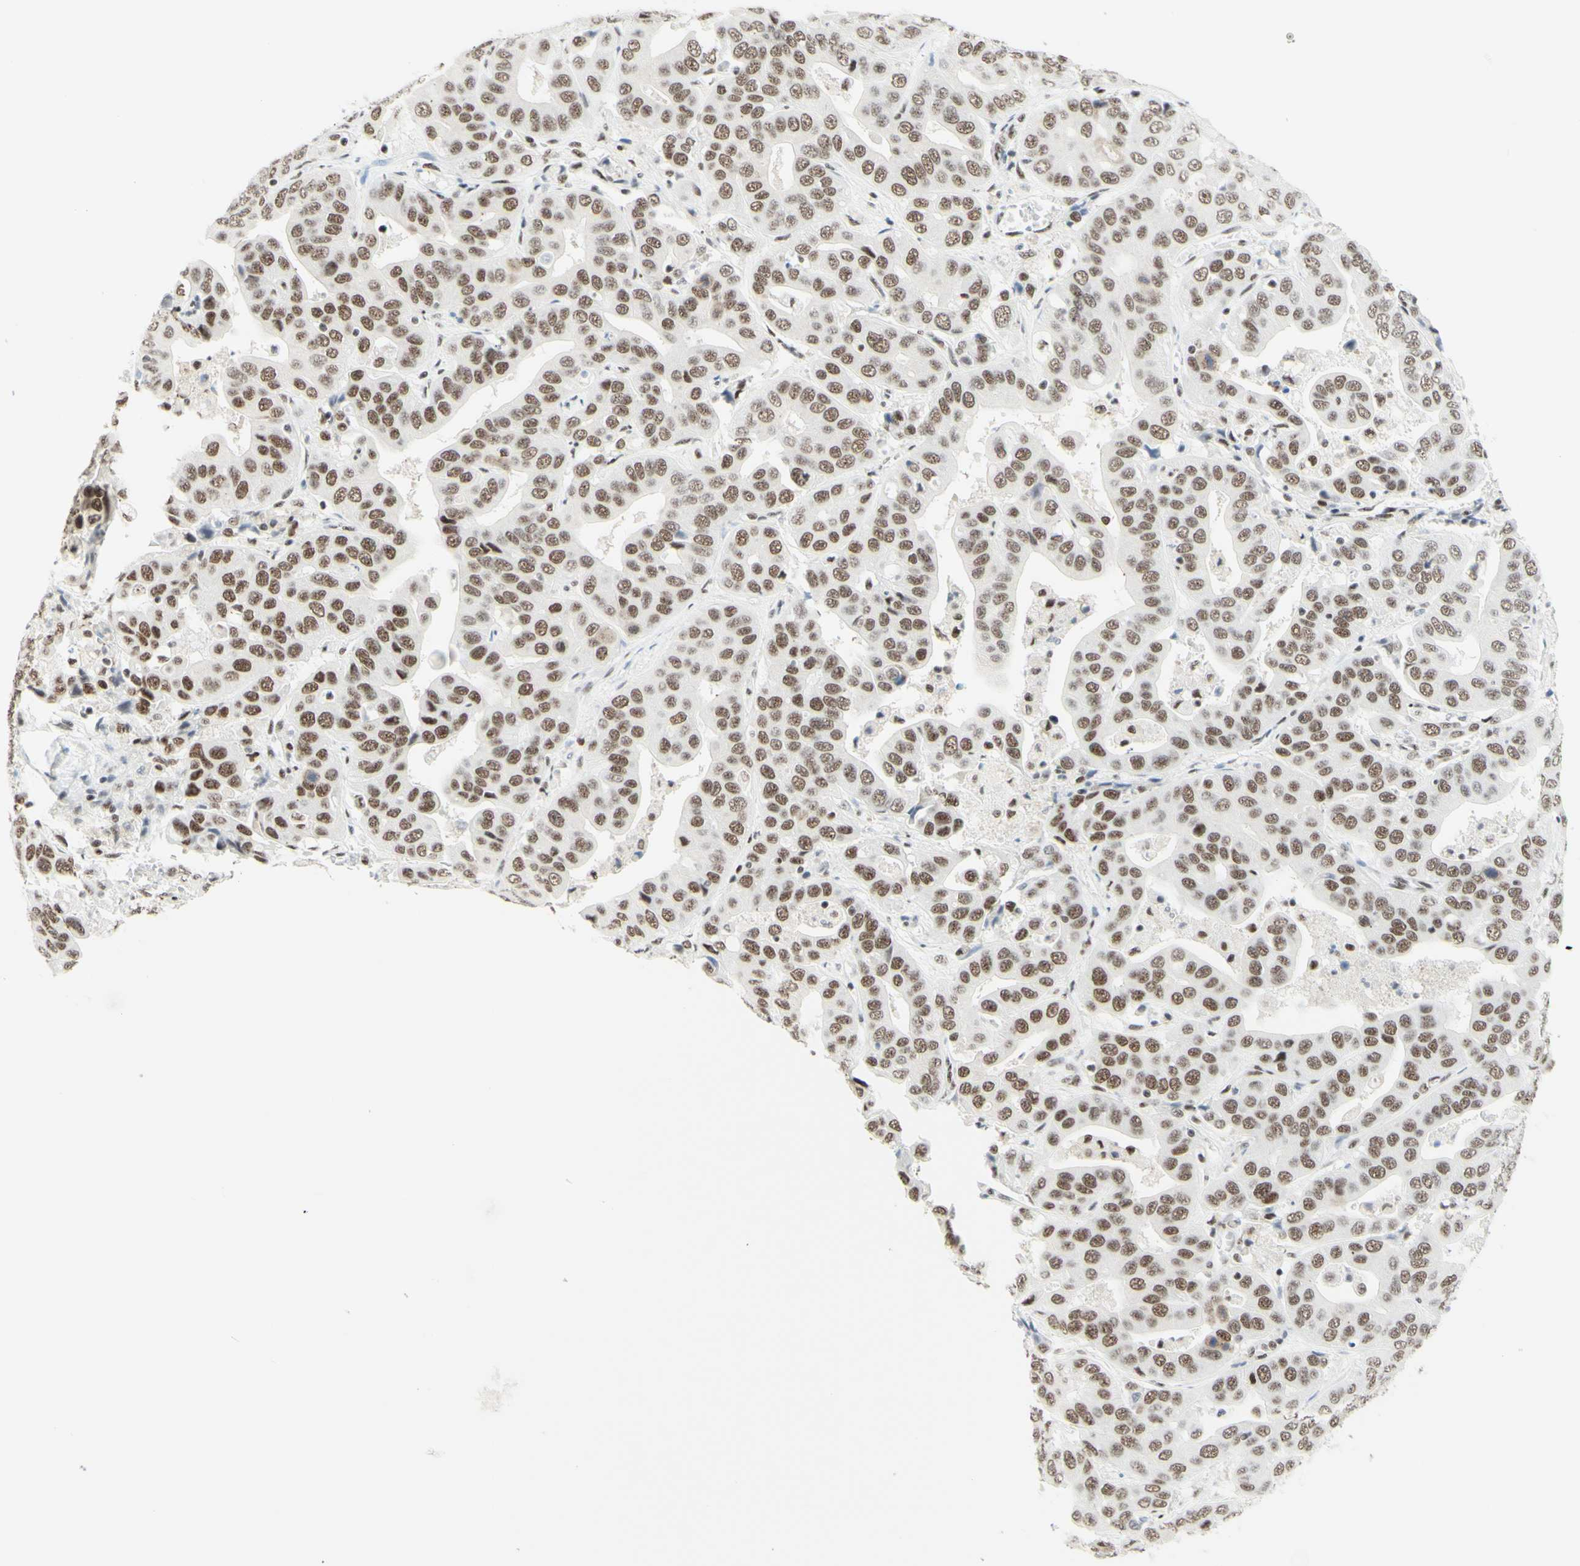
{"staining": {"intensity": "moderate", "quantity": ">75%", "location": "cytoplasmic/membranous,nuclear"}, "tissue": "liver cancer", "cell_type": "Tumor cells", "image_type": "cancer", "snomed": [{"axis": "morphology", "description": "Cholangiocarcinoma"}, {"axis": "topography", "description": "Liver"}], "caption": "Liver cancer (cholangiocarcinoma) stained with a protein marker reveals moderate staining in tumor cells.", "gene": "WTAP", "patient": {"sex": "female", "age": 52}}